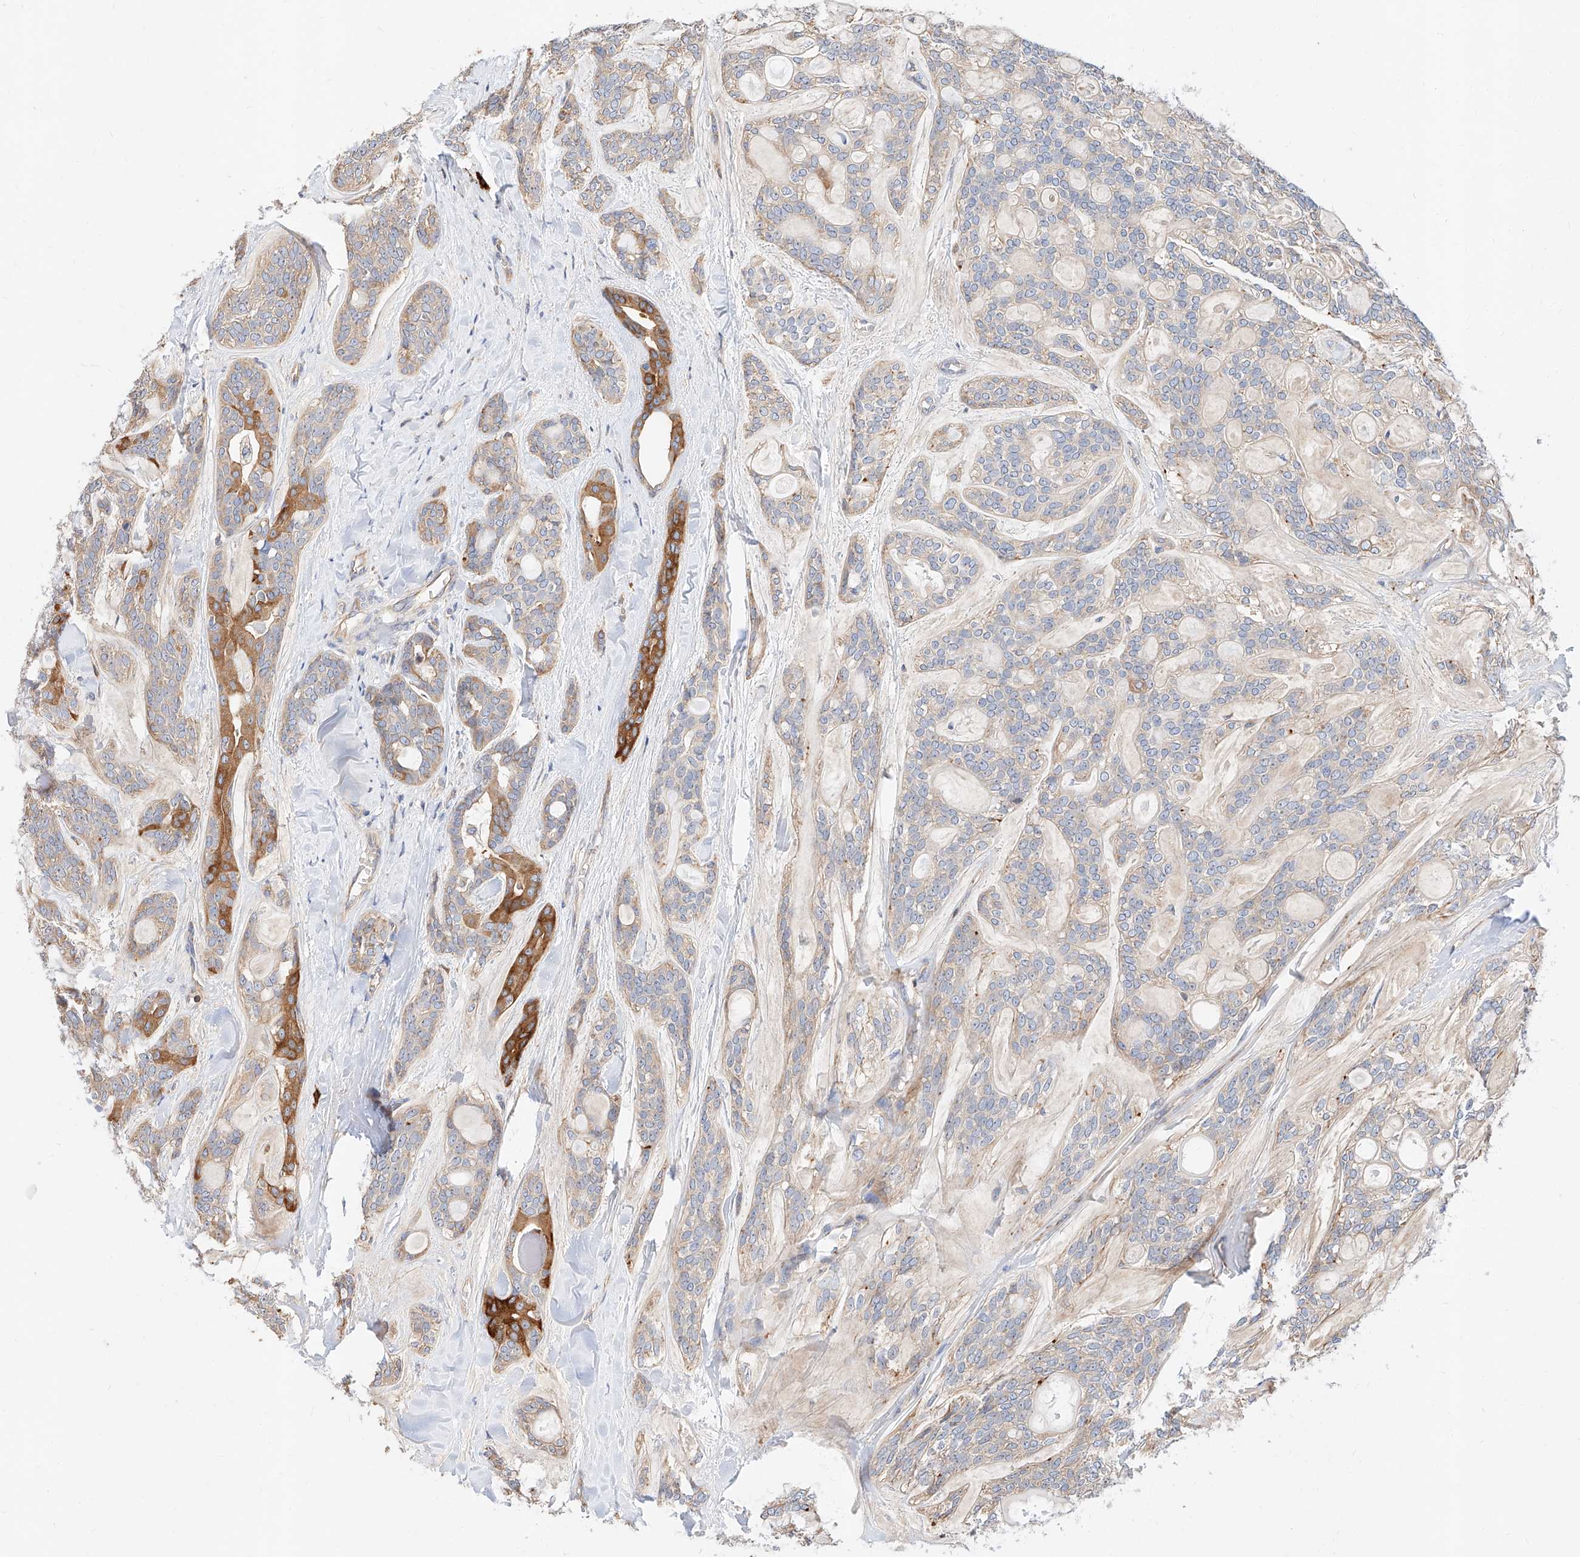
{"staining": {"intensity": "moderate", "quantity": "<25%", "location": "cytoplasmic/membranous"}, "tissue": "head and neck cancer", "cell_type": "Tumor cells", "image_type": "cancer", "snomed": [{"axis": "morphology", "description": "Adenocarcinoma, NOS"}, {"axis": "topography", "description": "Head-Neck"}], "caption": "This is an image of immunohistochemistry (IHC) staining of head and neck cancer, which shows moderate staining in the cytoplasmic/membranous of tumor cells.", "gene": "GLMN", "patient": {"sex": "male", "age": 66}}